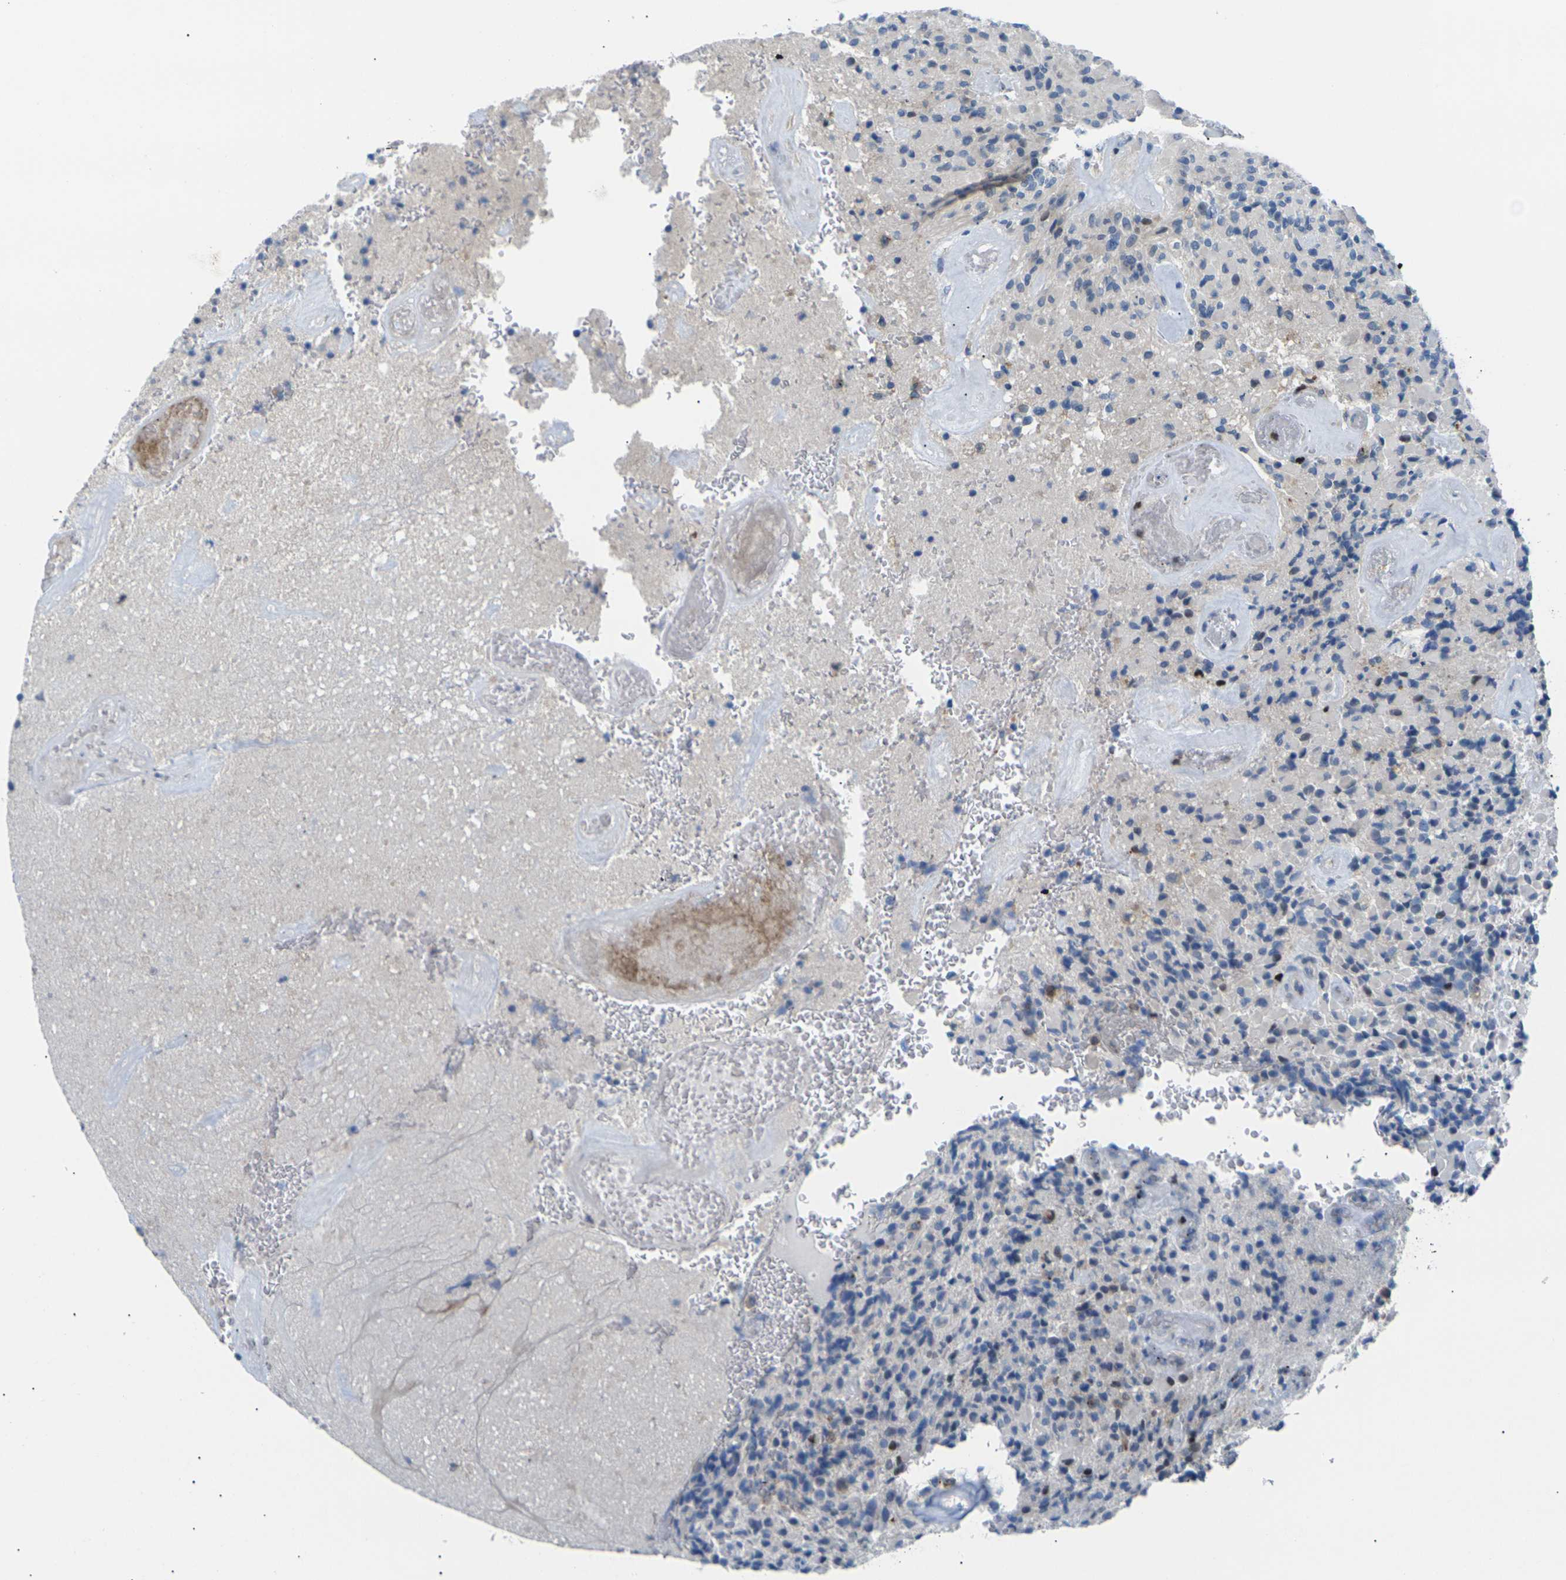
{"staining": {"intensity": "moderate", "quantity": "<25%", "location": "cytoplasmic/membranous"}, "tissue": "glioma", "cell_type": "Tumor cells", "image_type": "cancer", "snomed": [{"axis": "morphology", "description": "Glioma, malignant, High grade"}, {"axis": "topography", "description": "Brain"}], "caption": "Human malignant glioma (high-grade) stained with a protein marker demonstrates moderate staining in tumor cells.", "gene": "RPS6KA3", "patient": {"sex": "male", "age": 71}}